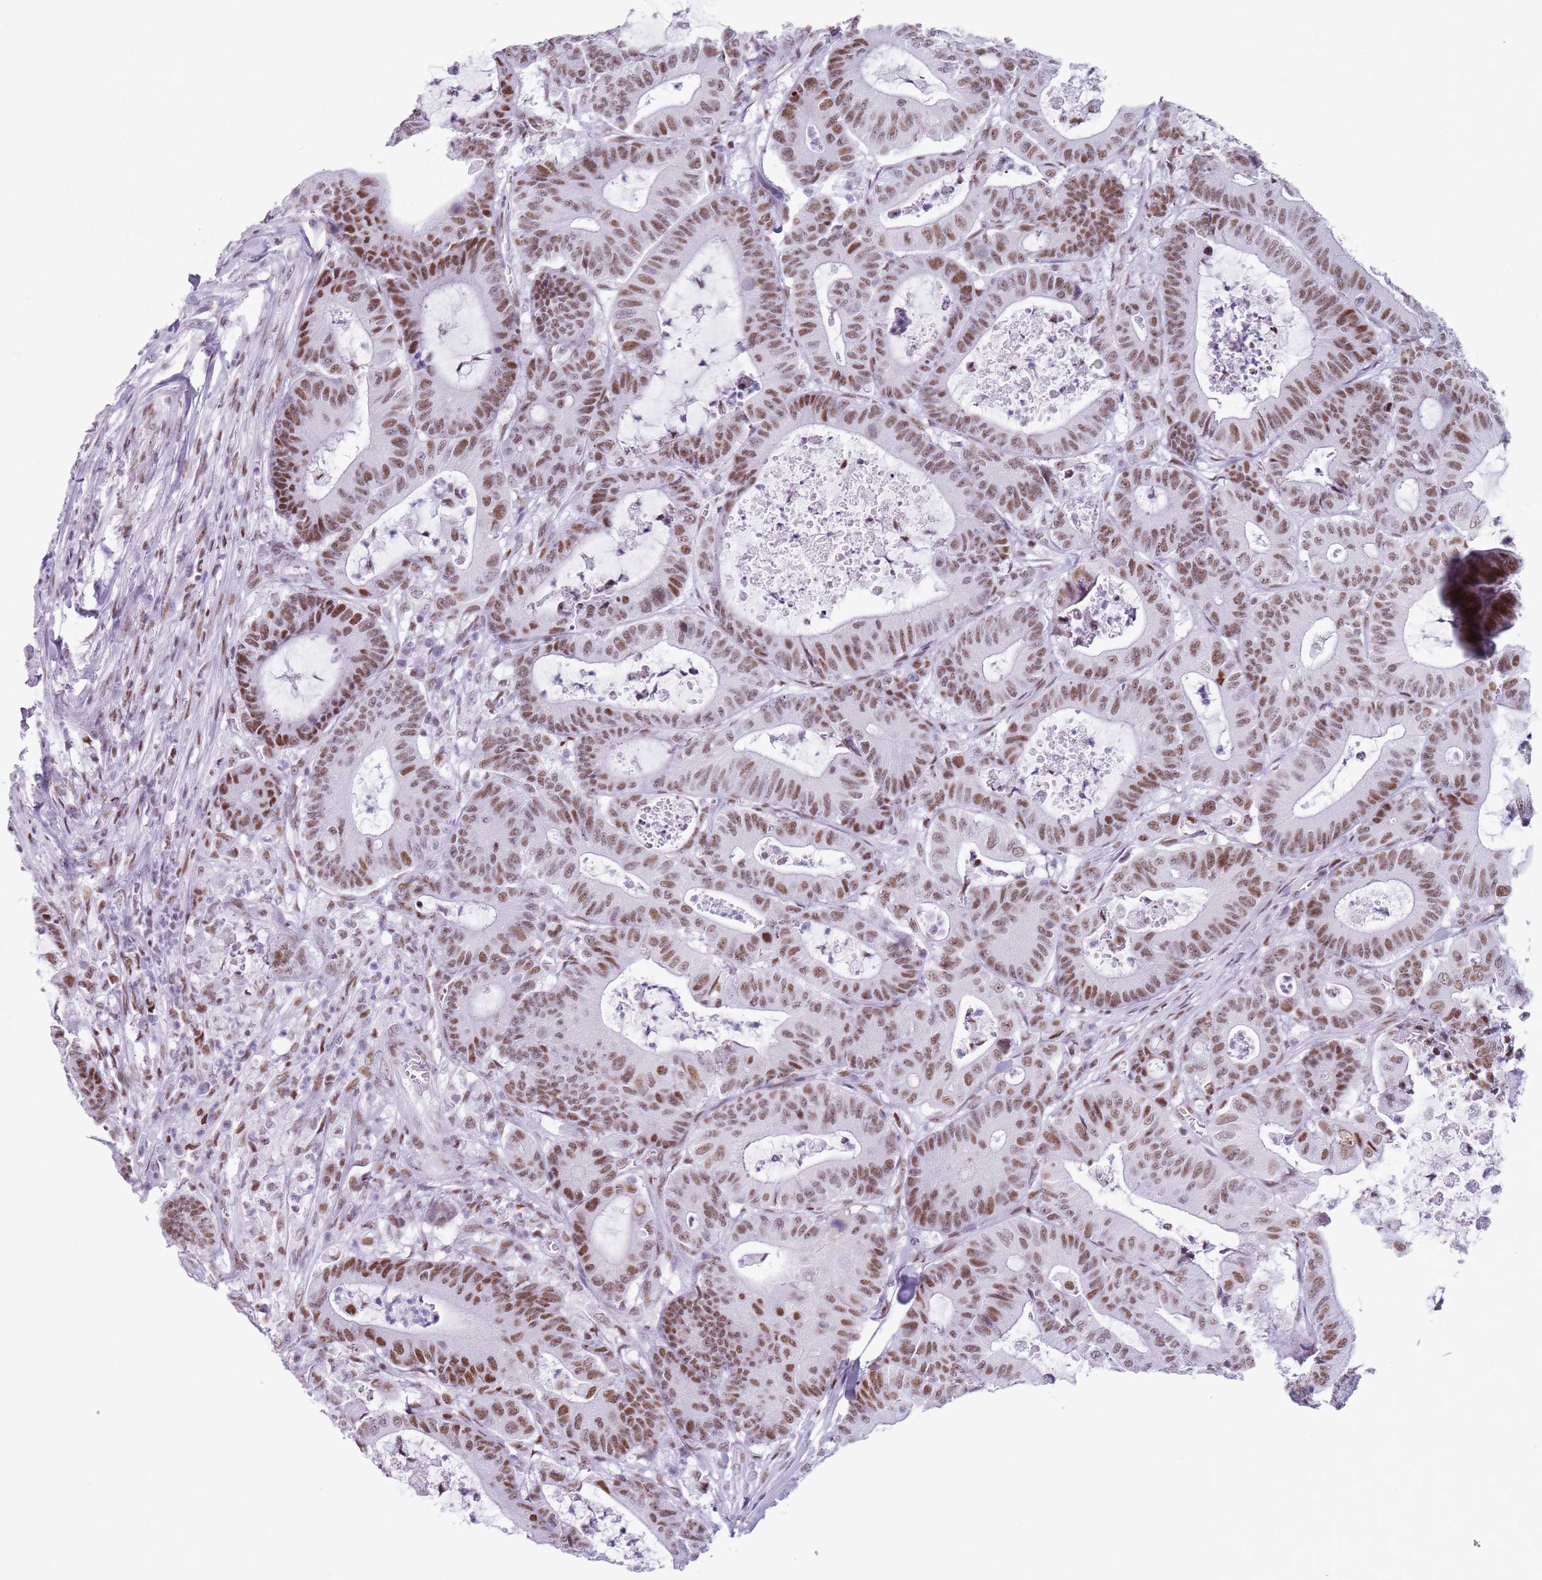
{"staining": {"intensity": "moderate", "quantity": ">75%", "location": "nuclear"}, "tissue": "colorectal cancer", "cell_type": "Tumor cells", "image_type": "cancer", "snomed": [{"axis": "morphology", "description": "Adenocarcinoma, NOS"}, {"axis": "topography", "description": "Colon"}], "caption": "High-magnification brightfield microscopy of colorectal adenocarcinoma stained with DAB (brown) and counterstained with hematoxylin (blue). tumor cells exhibit moderate nuclear staining is seen in about>75% of cells.", "gene": "FAM104B", "patient": {"sex": "female", "age": 84}}